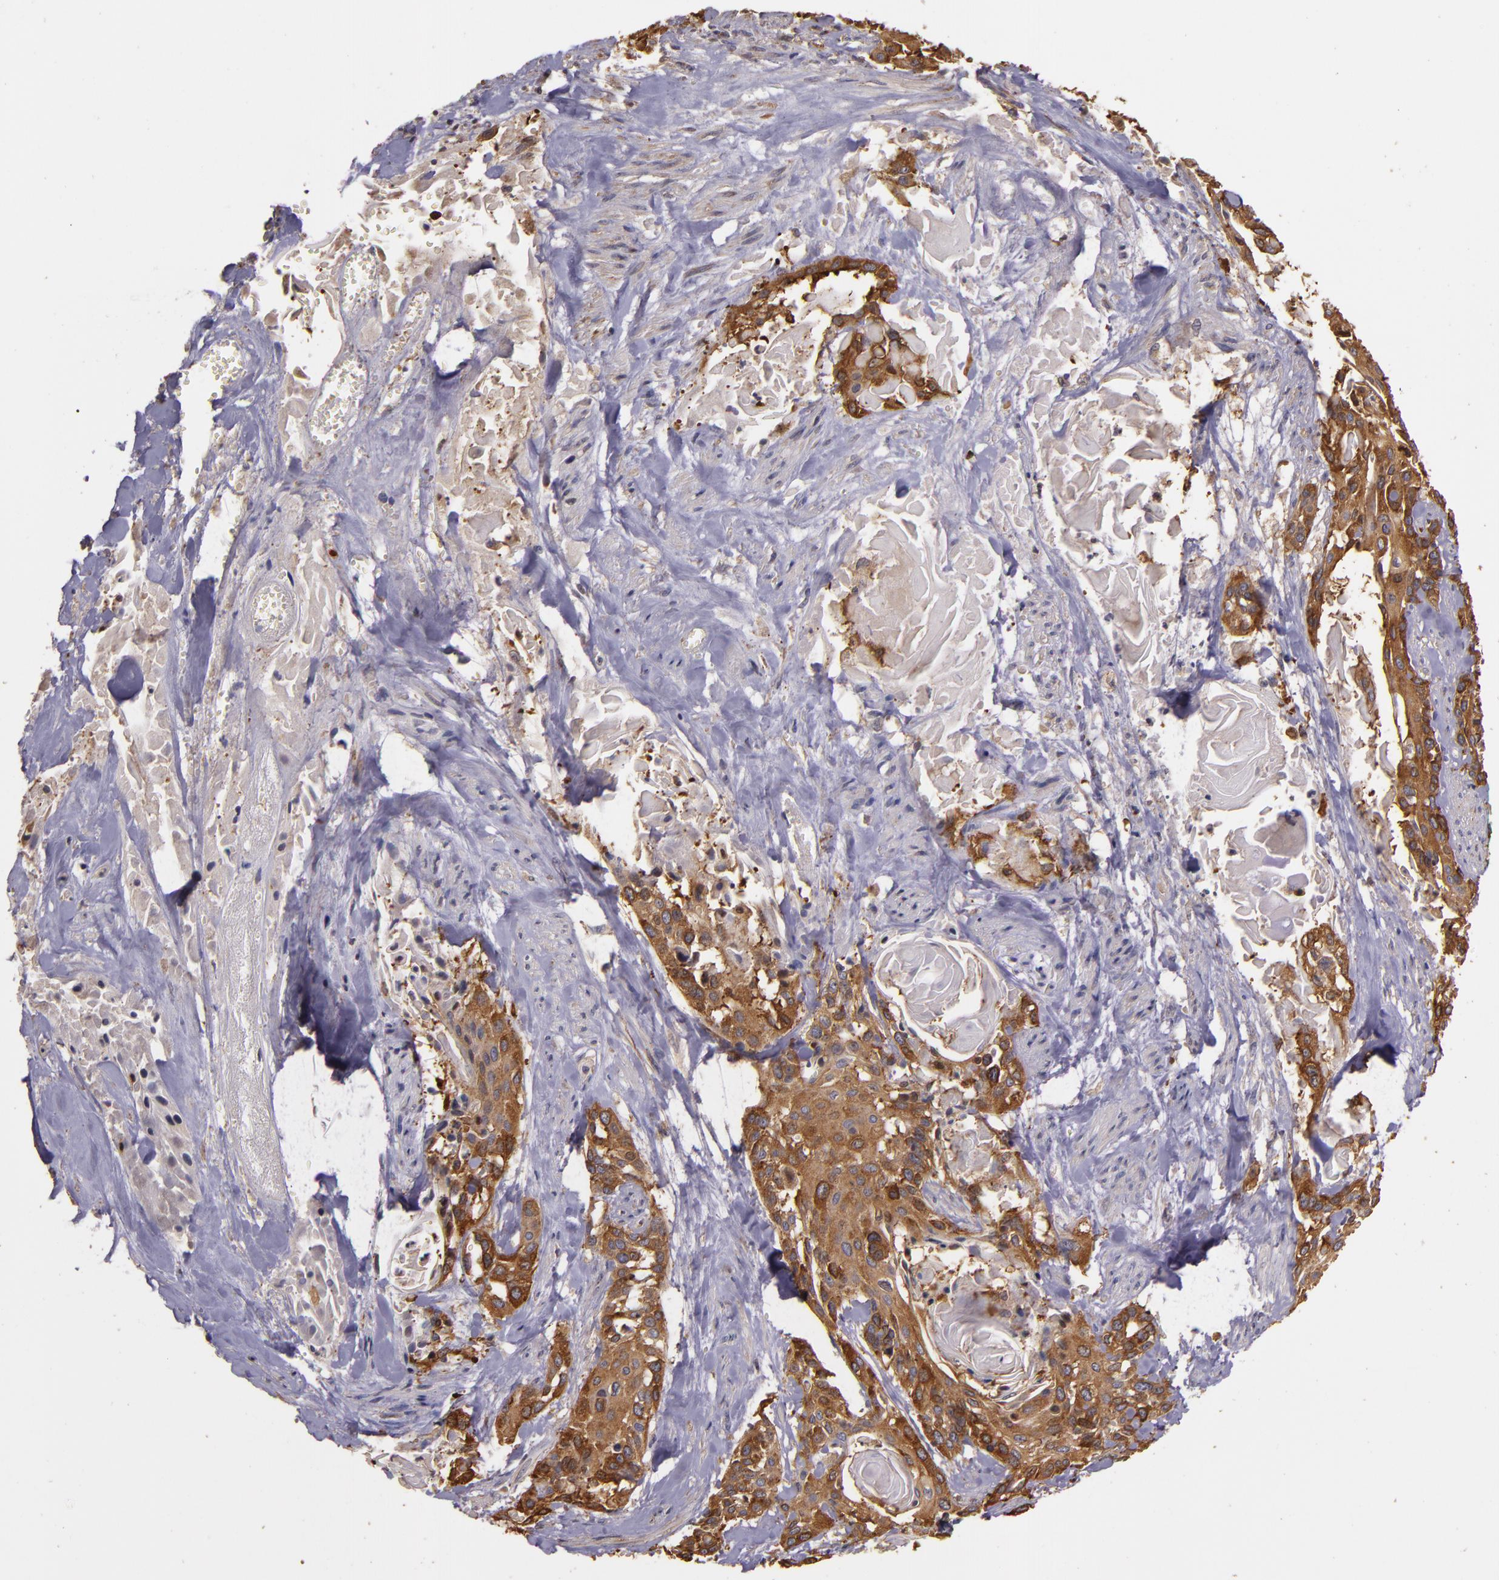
{"staining": {"intensity": "strong", "quantity": ">75%", "location": "cytoplasmic/membranous"}, "tissue": "cervical cancer", "cell_type": "Tumor cells", "image_type": "cancer", "snomed": [{"axis": "morphology", "description": "Squamous cell carcinoma, NOS"}, {"axis": "topography", "description": "Cervix"}], "caption": "Brown immunohistochemical staining in cervical cancer displays strong cytoplasmic/membranous positivity in approximately >75% of tumor cells.", "gene": "SLC9A3R1", "patient": {"sex": "female", "age": 57}}